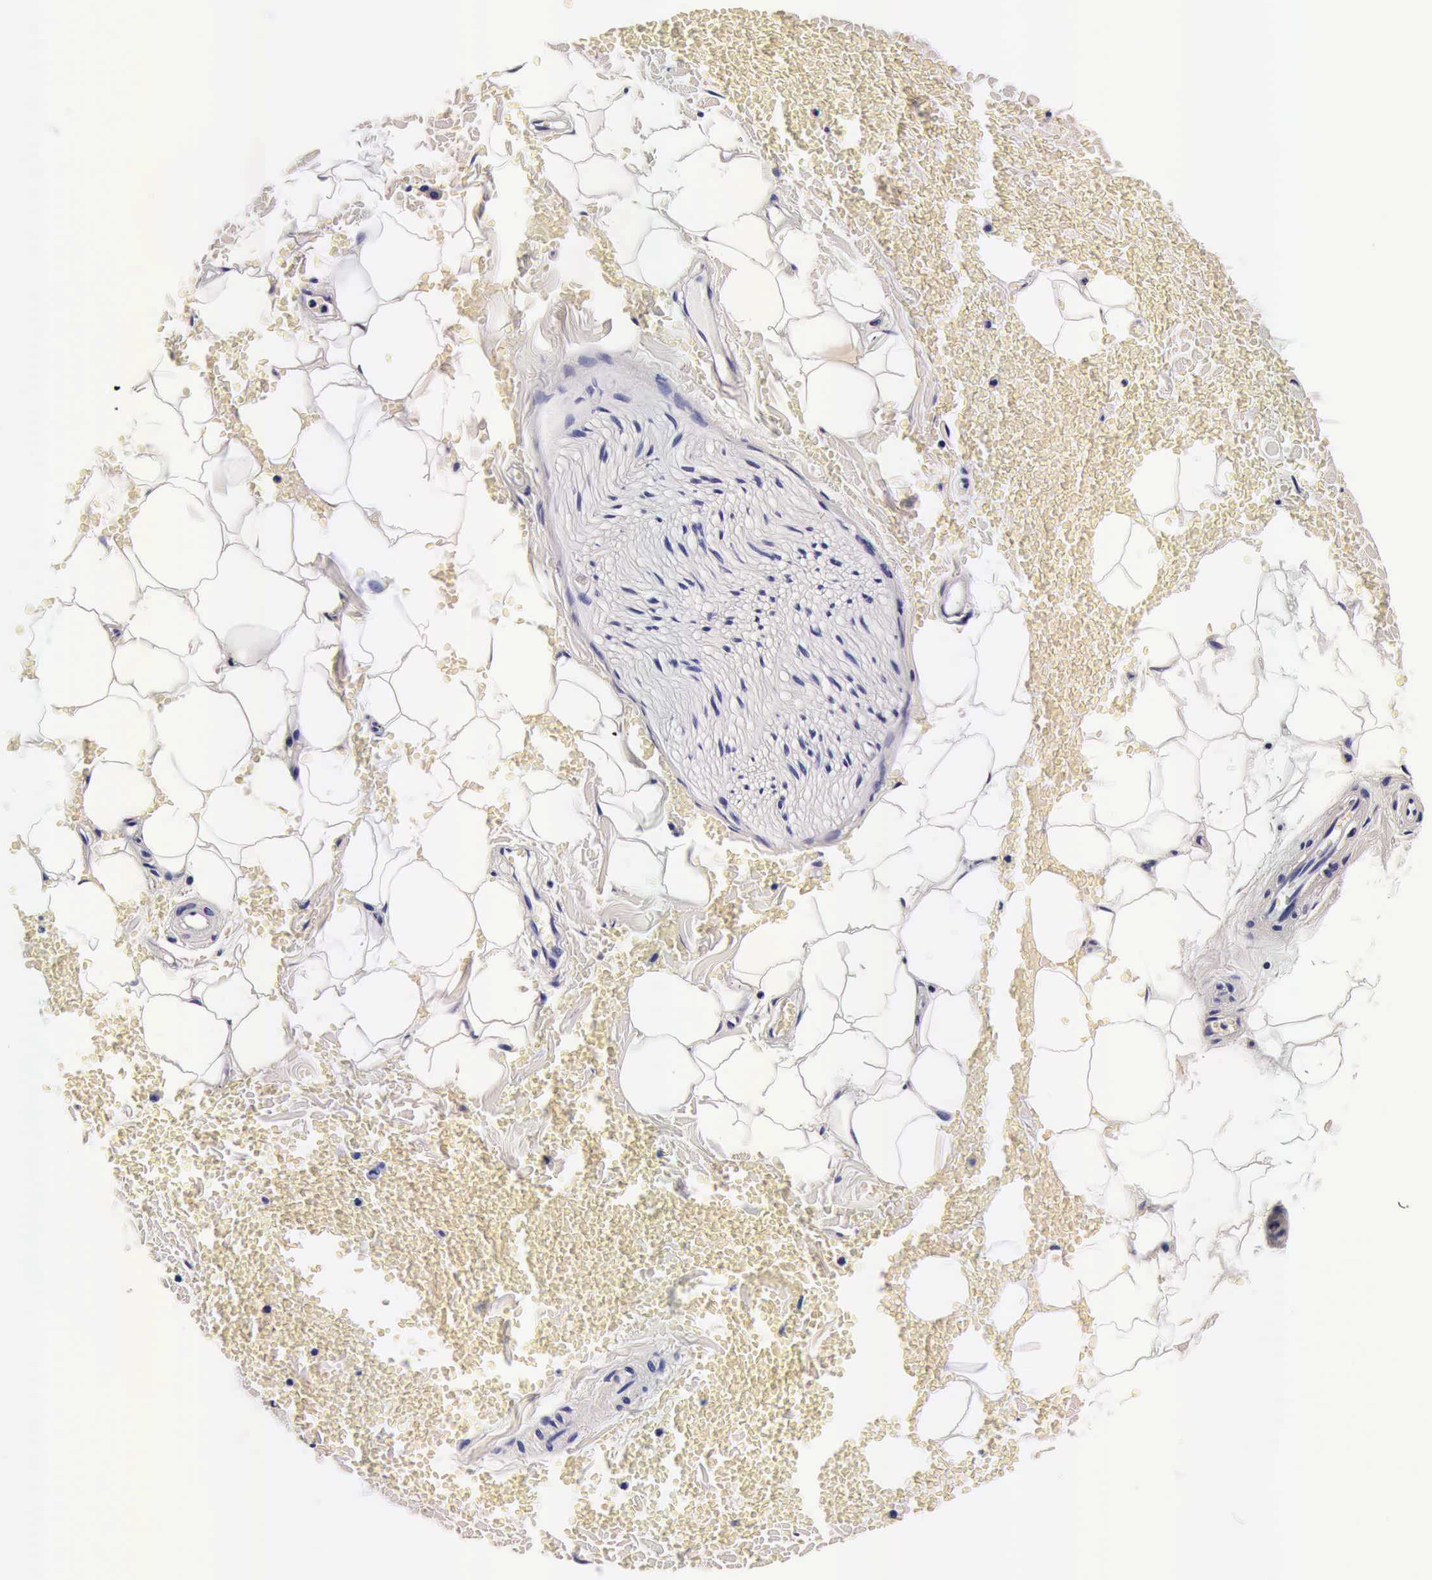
{"staining": {"intensity": "negative", "quantity": "none", "location": "none"}, "tissue": "adipose tissue", "cell_type": "Adipocytes", "image_type": "normal", "snomed": [{"axis": "morphology", "description": "Normal tissue, NOS"}, {"axis": "morphology", "description": "Inflammation, NOS"}, {"axis": "topography", "description": "Lymph node"}, {"axis": "topography", "description": "Peripheral nerve tissue"}], "caption": "Immunohistochemical staining of normal adipose tissue shows no significant expression in adipocytes. (IHC, brightfield microscopy, high magnification).", "gene": "IAPP", "patient": {"sex": "male", "age": 52}}